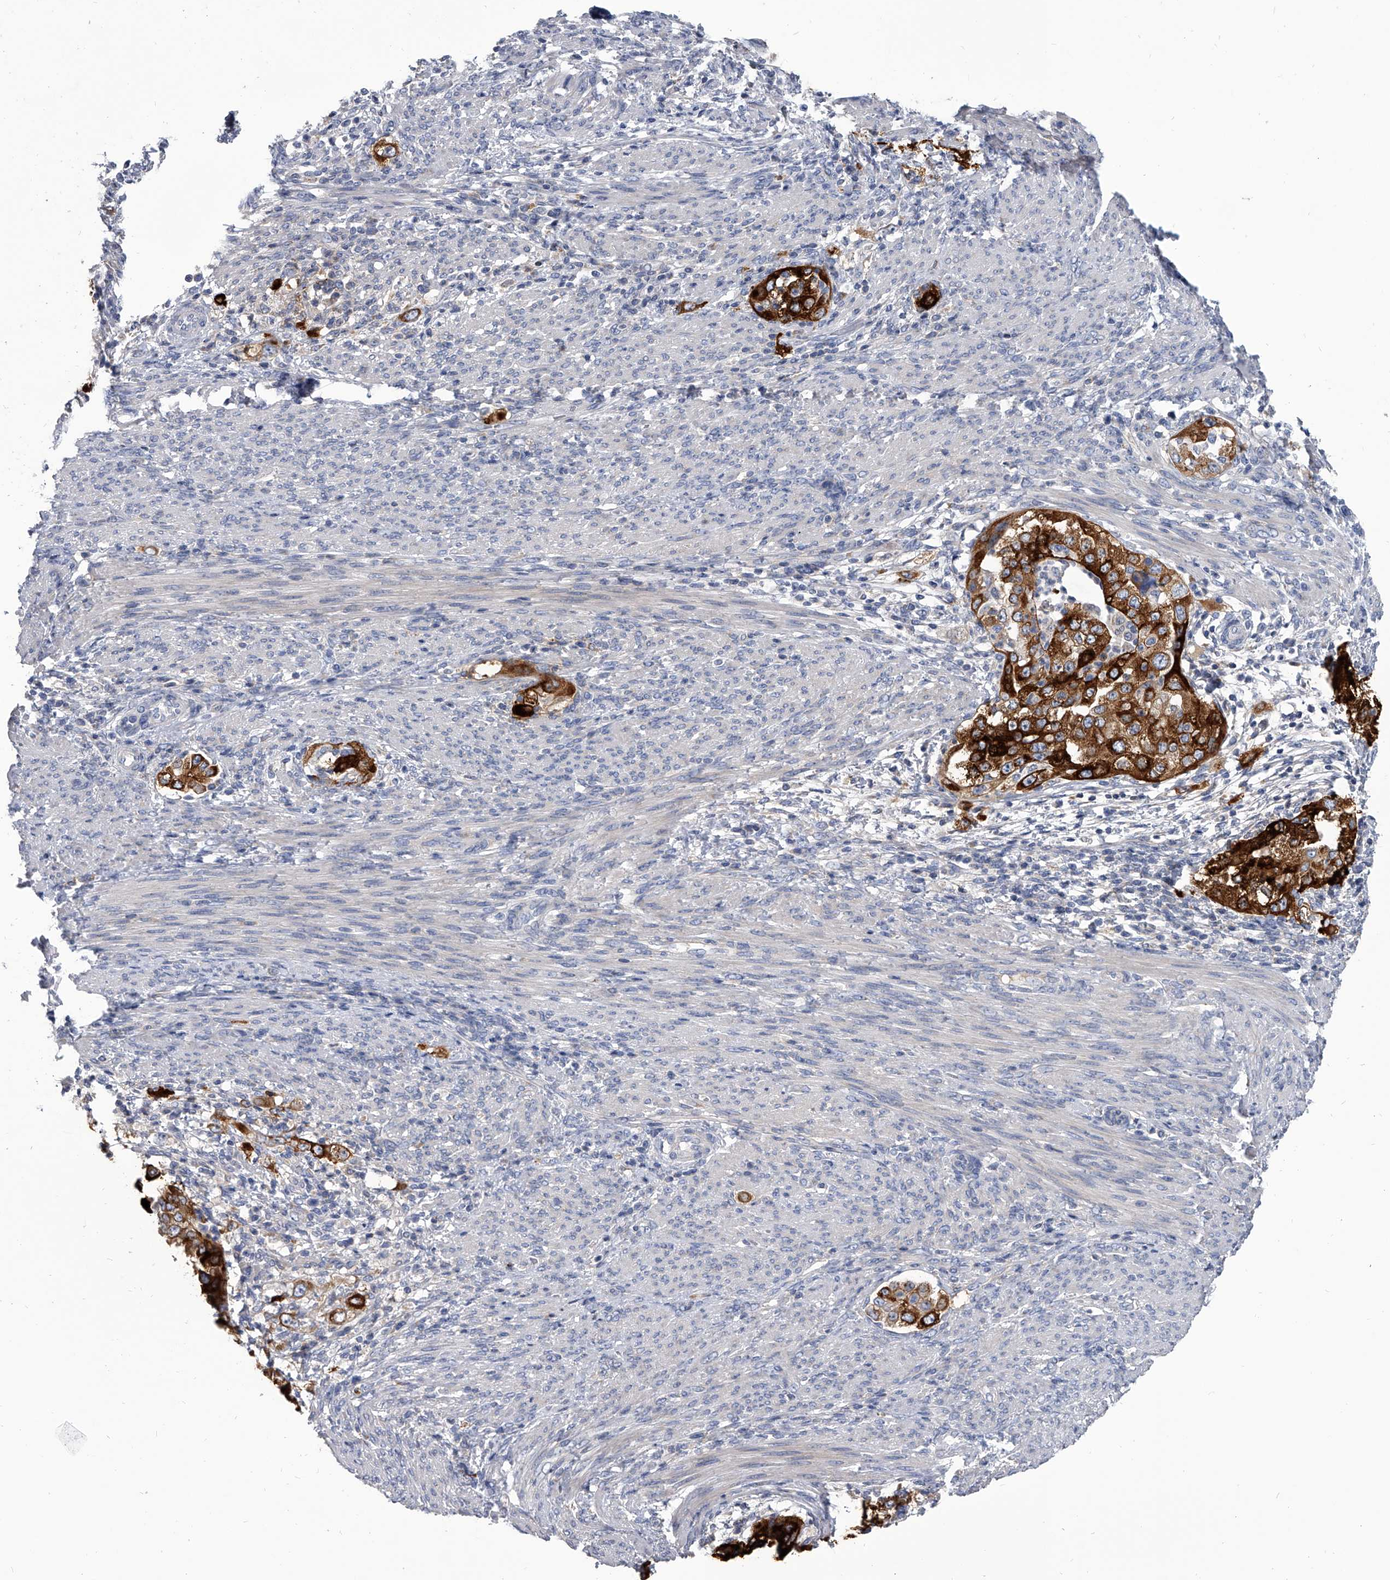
{"staining": {"intensity": "strong", "quantity": ">75%", "location": "cytoplasmic/membranous"}, "tissue": "endometrial cancer", "cell_type": "Tumor cells", "image_type": "cancer", "snomed": [{"axis": "morphology", "description": "Adenocarcinoma, NOS"}, {"axis": "topography", "description": "Endometrium"}], "caption": "Immunohistochemistry (IHC) (DAB (3,3'-diaminobenzidine)) staining of adenocarcinoma (endometrial) displays strong cytoplasmic/membranous protein expression in about >75% of tumor cells.", "gene": "SPP1", "patient": {"sex": "female", "age": 85}}